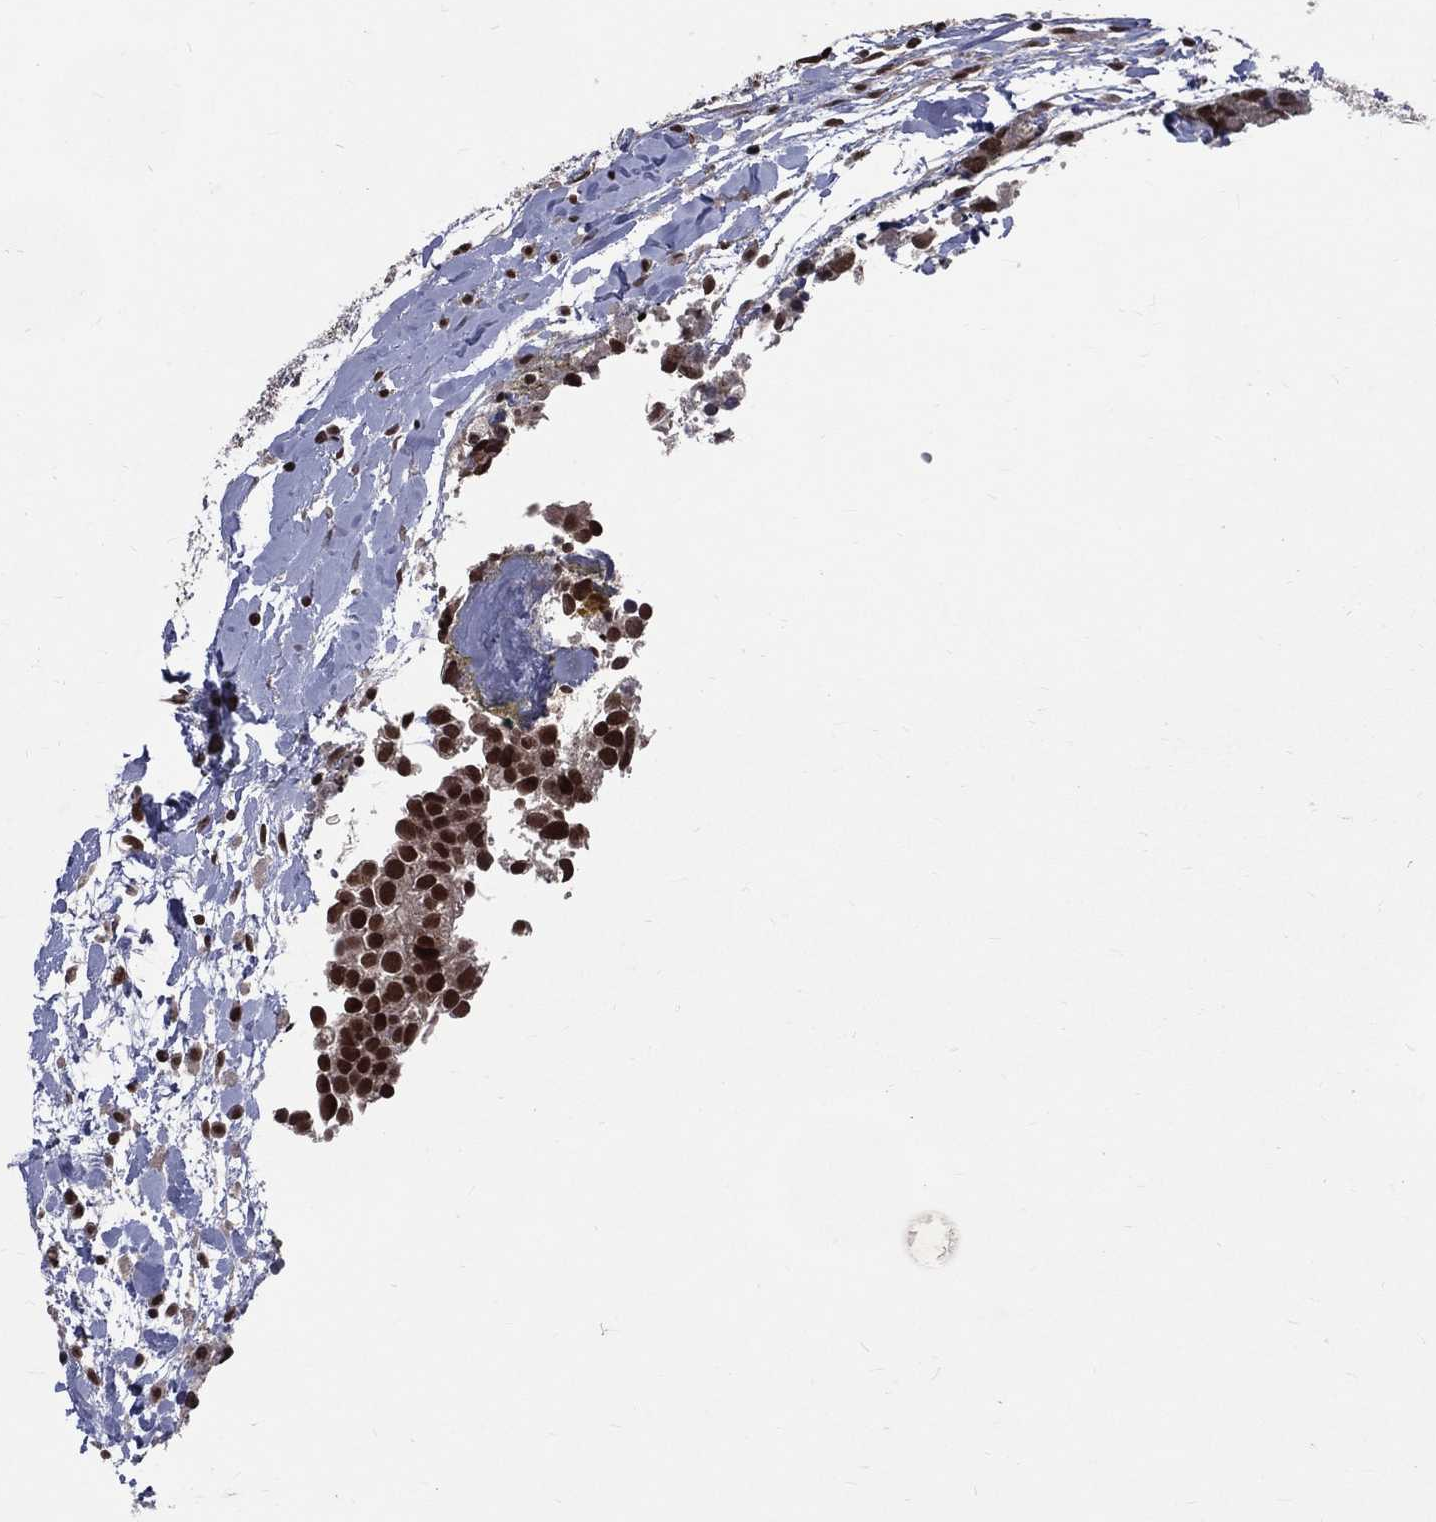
{"staining": {"intensity": "moderate", "quantity": ">75%", "location": "nuclear"}, "tissue": "breast cancer", "cell_type": "Tumor cells", "image_type": "cancer", "snomed": [{"axis": "morphology", "description": "Duct carcinoma"}, {"axis": "topography", "description": "Breast"}], "caption": "Human breast cancer (infiltrating ductal carcinoma) stained with a protein marker displays moderate staining in tumor cells.", "gene": "SMC3", "patient": {"sex": "female", "age": 30}}